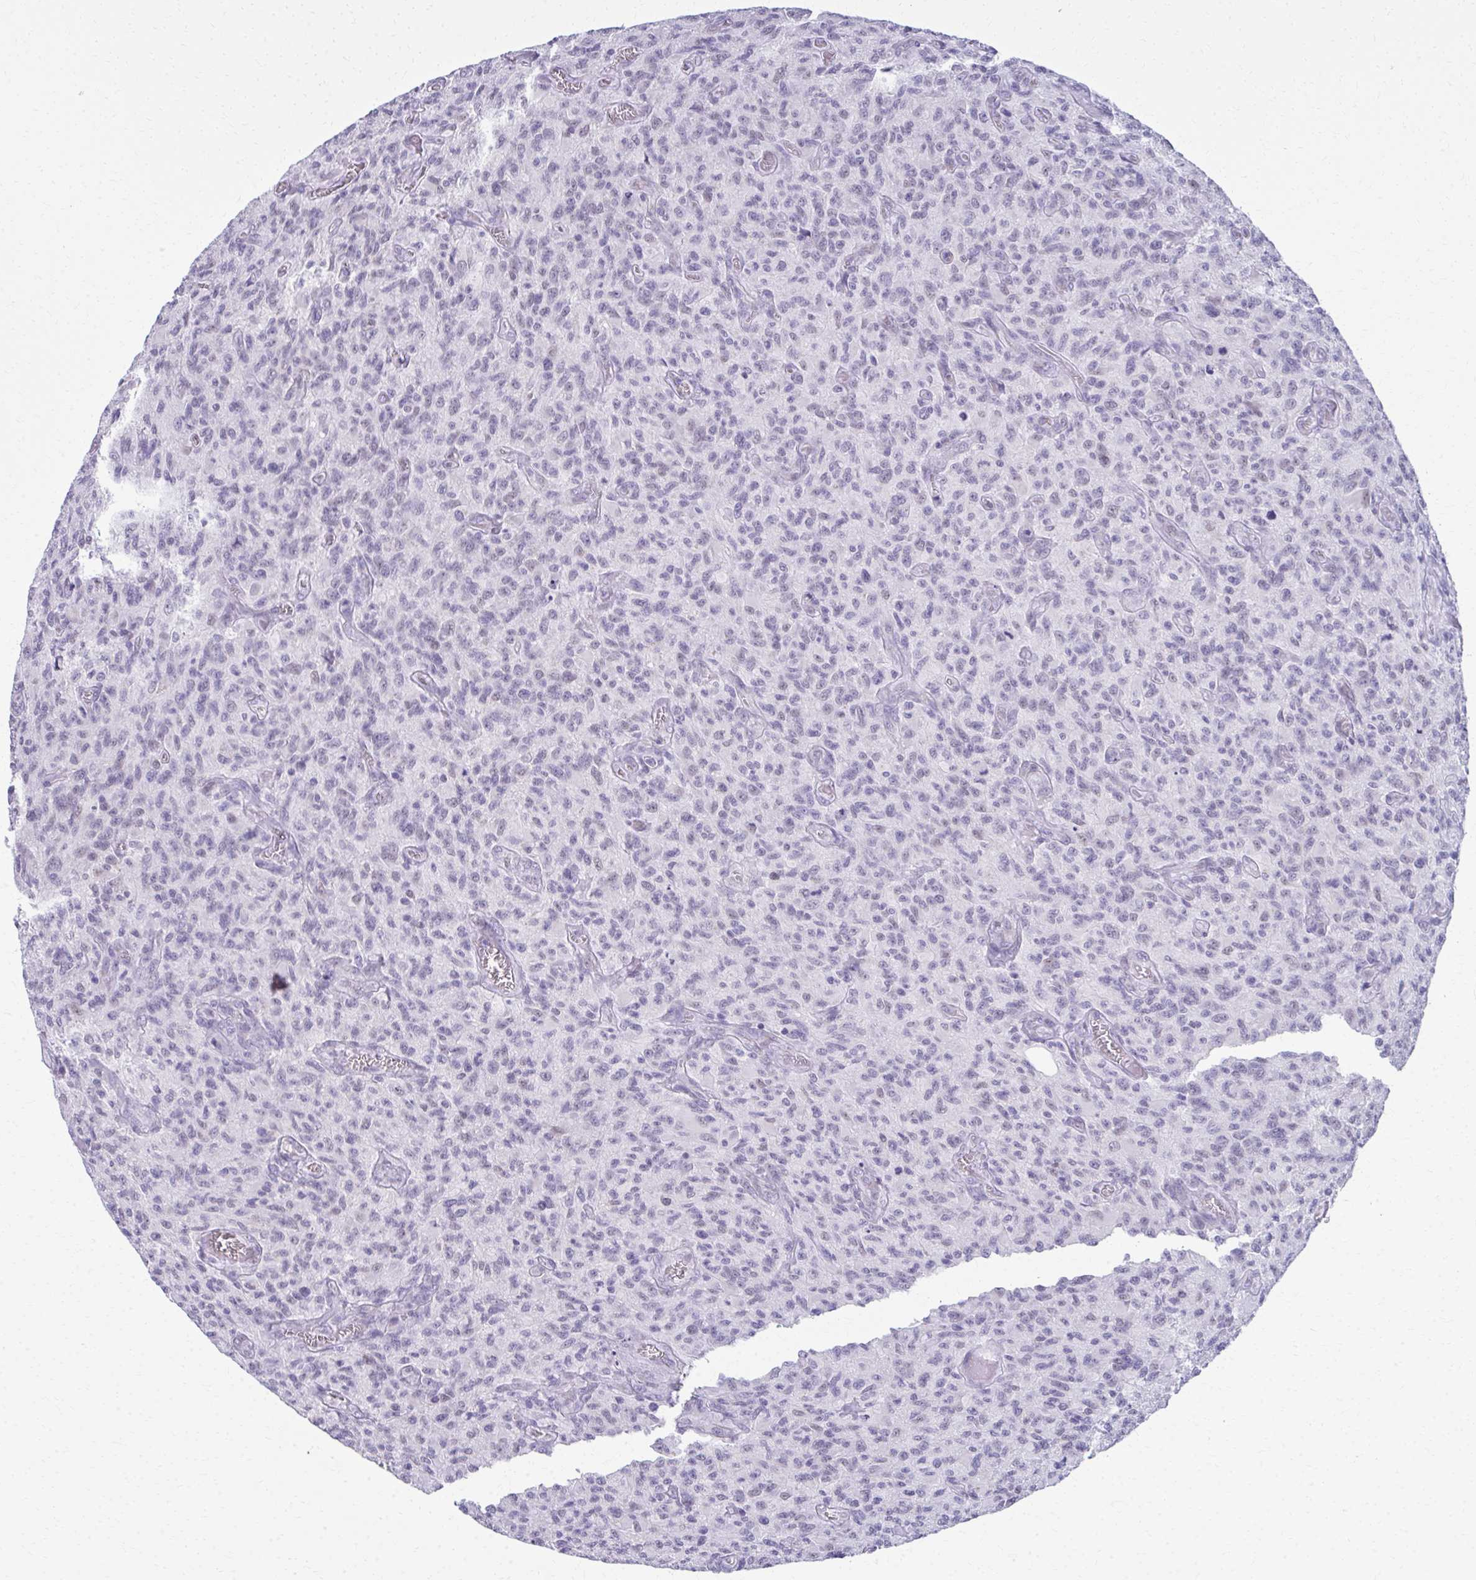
{"staining": {"intensity": "negative", "quantity": "none", "location": "none"}, "tissue": "glioma", "cell_type": "Tumor cells", "image_type": "cancer", "snomed": [{"axis": "morphology", "description": "Glioma, malignant, High grade"}, {"axis": "topography", "description": "Brain"}], "caption": "IHC micrograph of neoplastic tissue: human glioma stained with DAB exhibits no significant protein positivity in tumor cells.", "gene": "SCLY", "patient": {"sex": "male", "age": 61}}